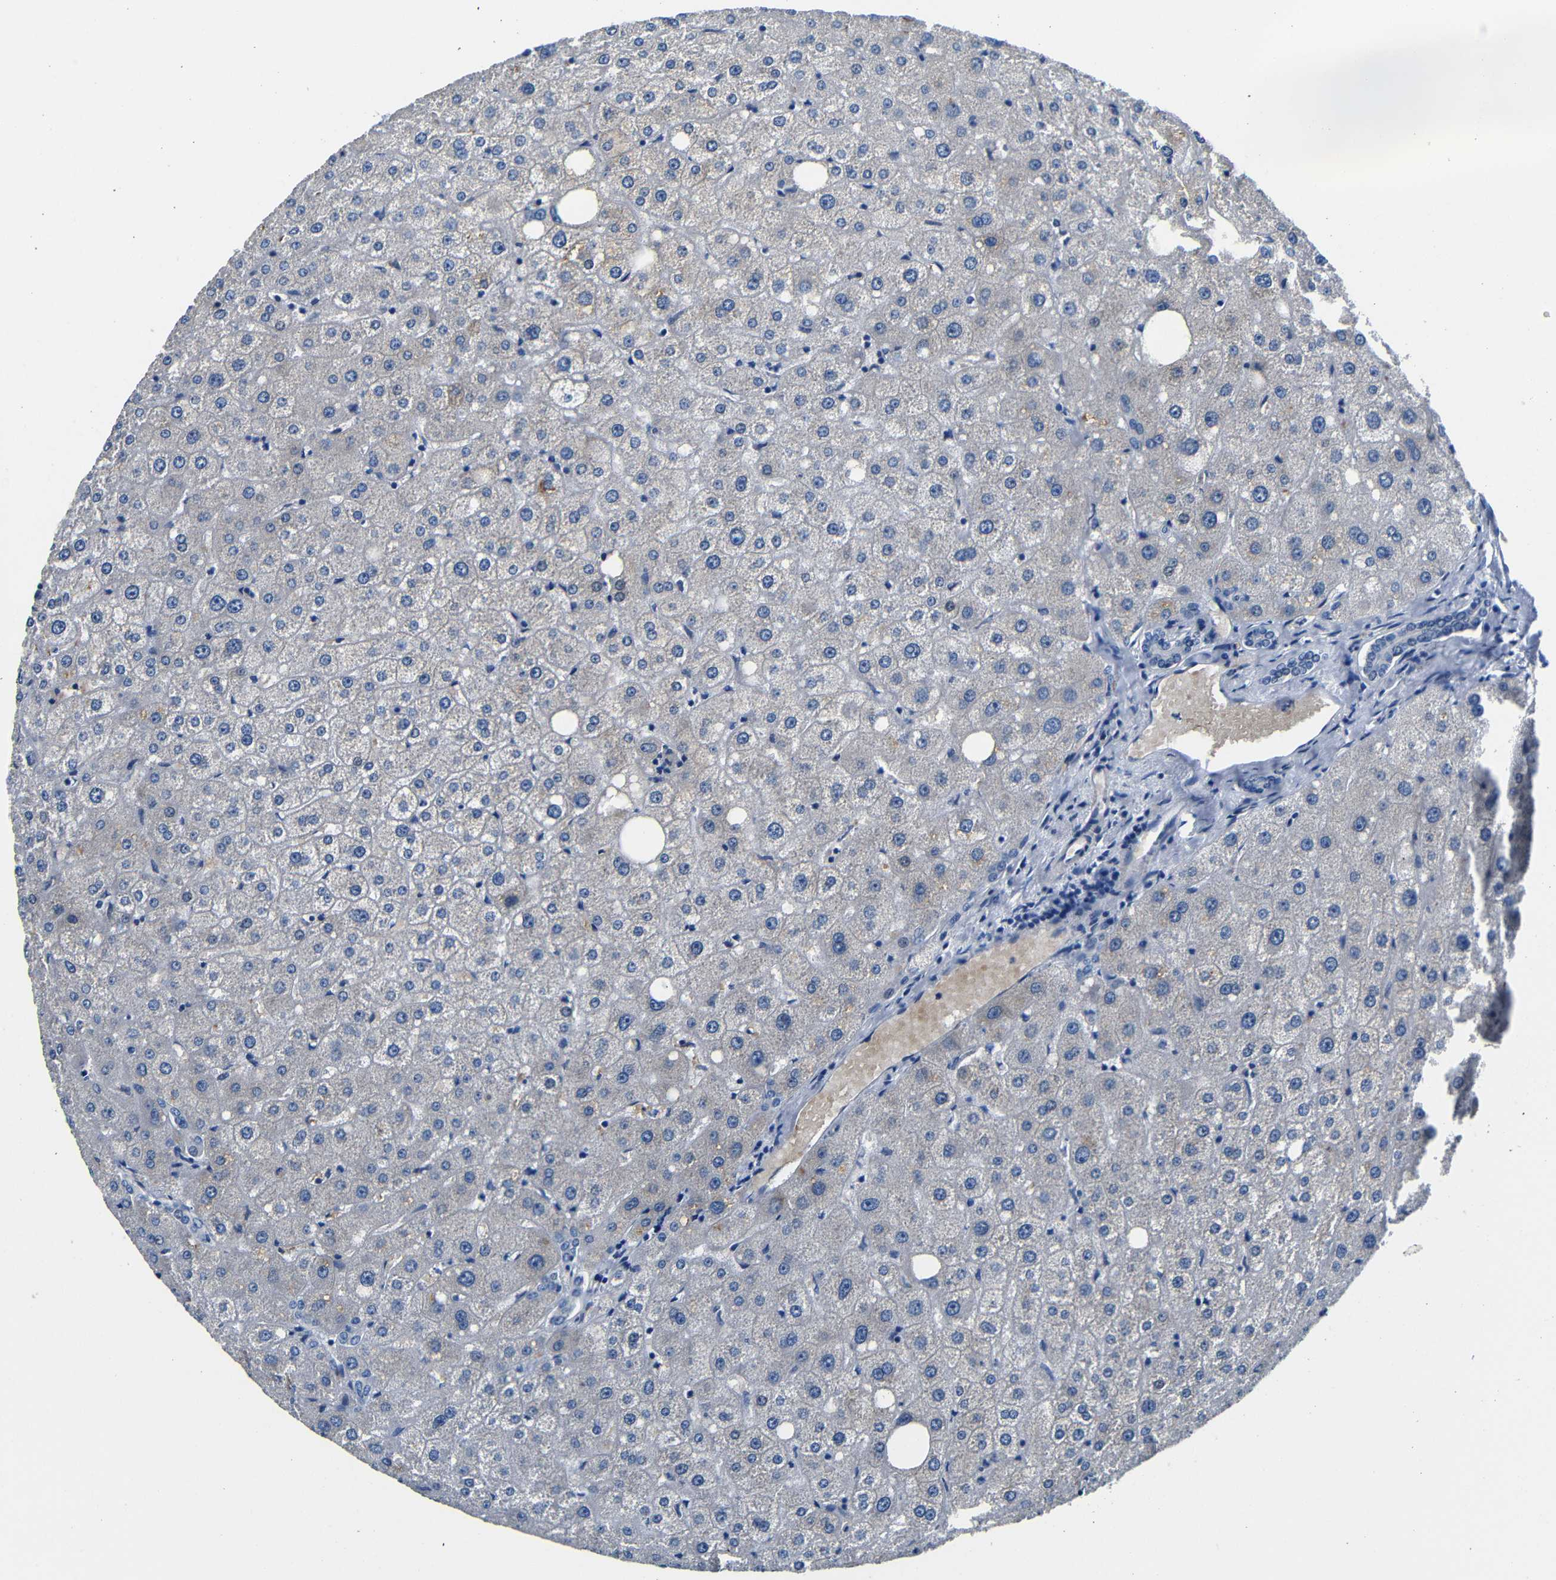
{"staining": {"intensity": "negative", "quantity": "none", "location": "none"}, "tissue": "liver", "cell_type": "Cholangiocytes", "image_type": "normal", "snomed": [{"axis": "morphology", "description": "Normal tissue, NOS"}, {"axis": "topography", "description": "Liver"}], "caption": "DAB immunohistochemical staining of unremarkable human liver exhibits no significant staining in cholangiocytes. (DAB IHC, high magnification).", "gene": "TNFAIP1", "patient": {"sex": "male", "age": 73}}